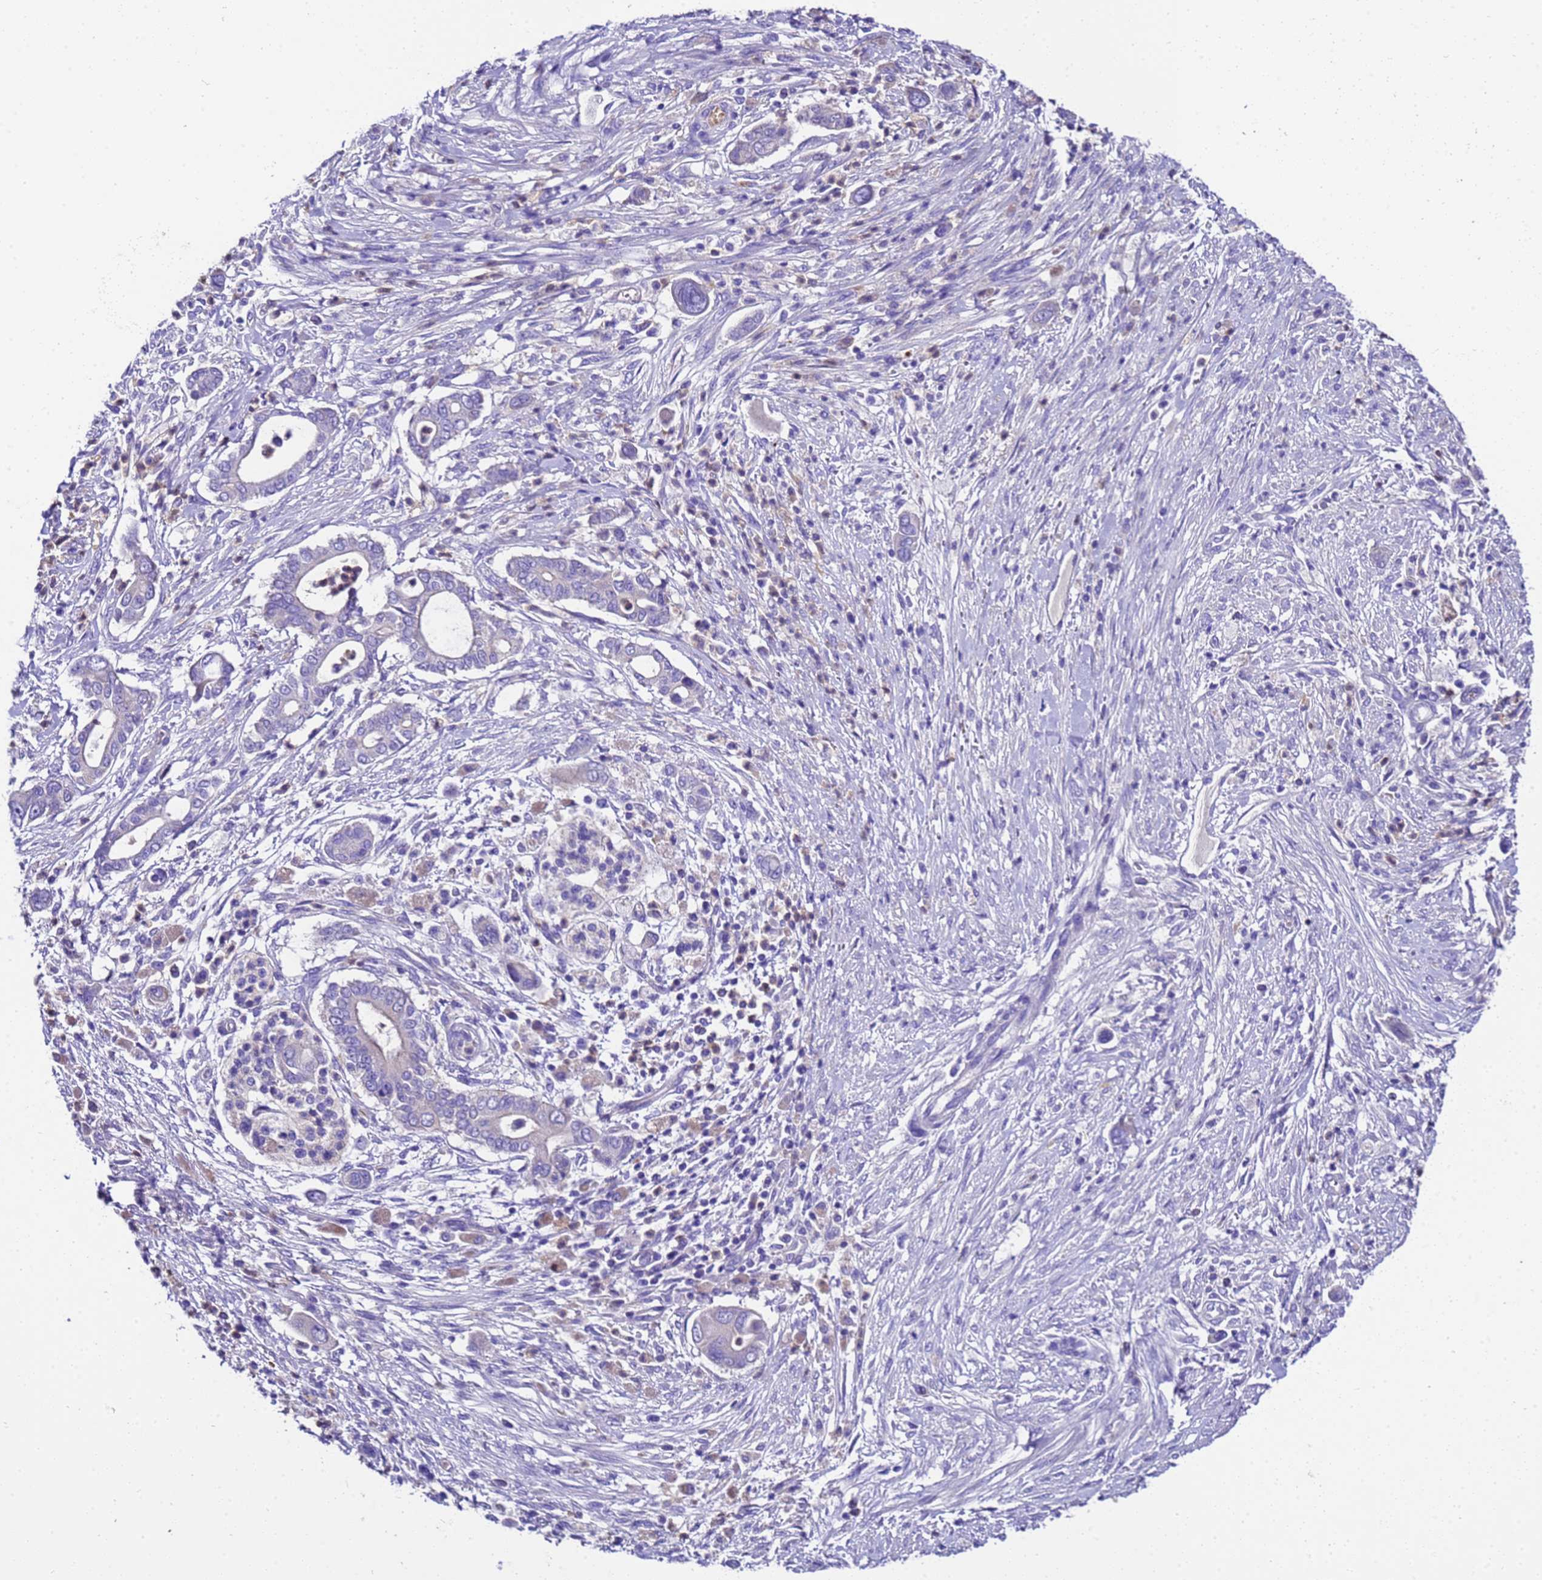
{"staining": {"intensity": "negative", "quantity": "none", "location": "none"}, "tissue": "pancreatic cancer", "cell_type": "Tumor cells", "image_type": "cancer", "snomed": [{"axis": "morphology", "description": "Adenocarcinoma, NOS"}, {"axis": "topography", "description": "Pancreas"}], "caption": "Tumor cells show no significant protein staining in pancreatic cancer (adenocarcinoma).", "gene": "UGT2A1", "patient": {"sex": "male", "age": 68}}